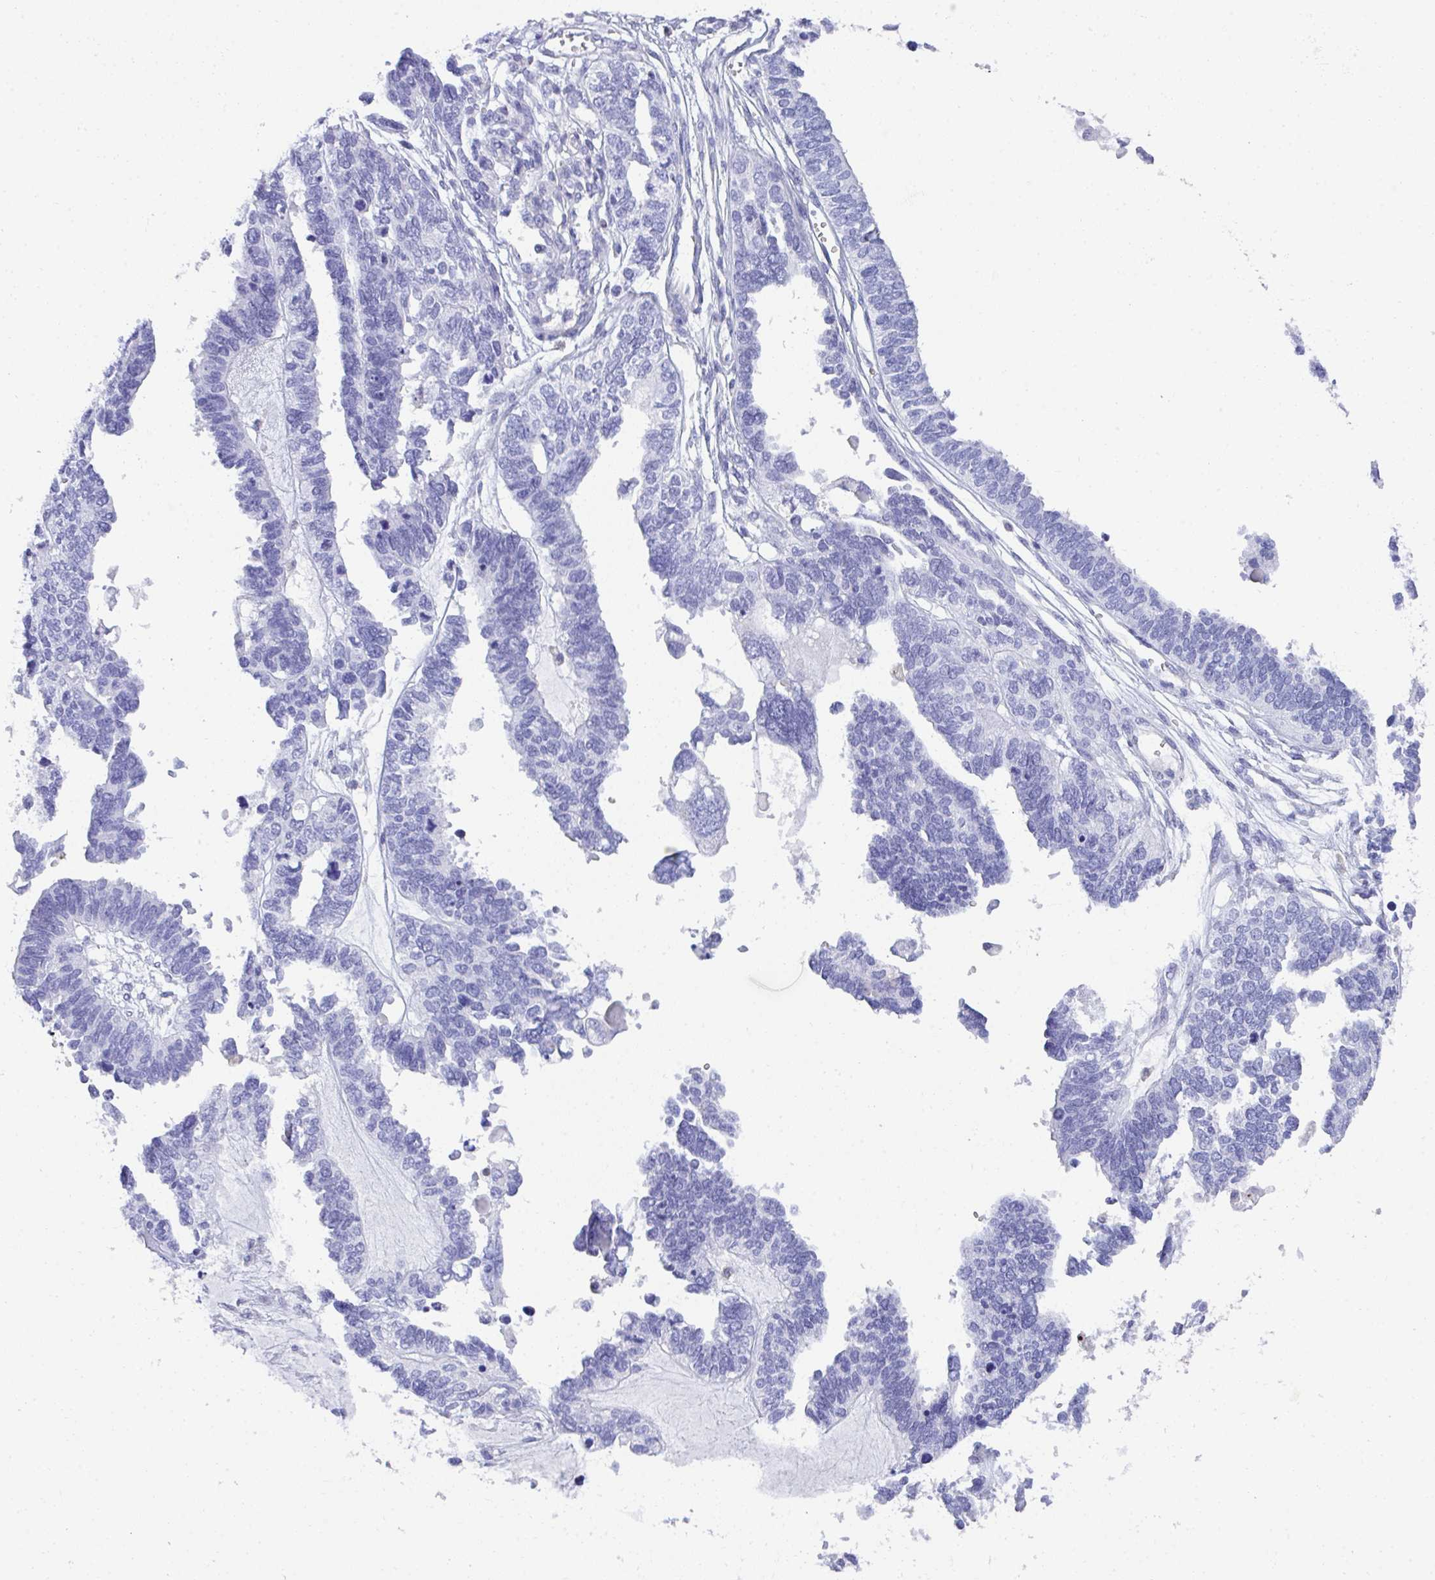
{"staining": {"intensity": "negative", "quantity": "none", "location": "none"}, "tissue": "ovarian cancer", "cell_type": "Tumor cells", "image_type": "cancer", "snomed": [{"axis": "morphology", "description": "Cystadenocarcinoma, serous, NOS"}, {"axis": "topography", "description": "Ovary"}], "caption": "Immunohistochemistry (IHC) micrograph of human serous cystadenocarcinoma (ovarian) stained for a protein (brown), which reveals no expression in tumor cells. The staining is performed using DAB brown chromogen with nuclei counter-stained in using hematoxylin.", "gene": "TNFAIP8", "patient": {"sex": "female", "age": 51}}